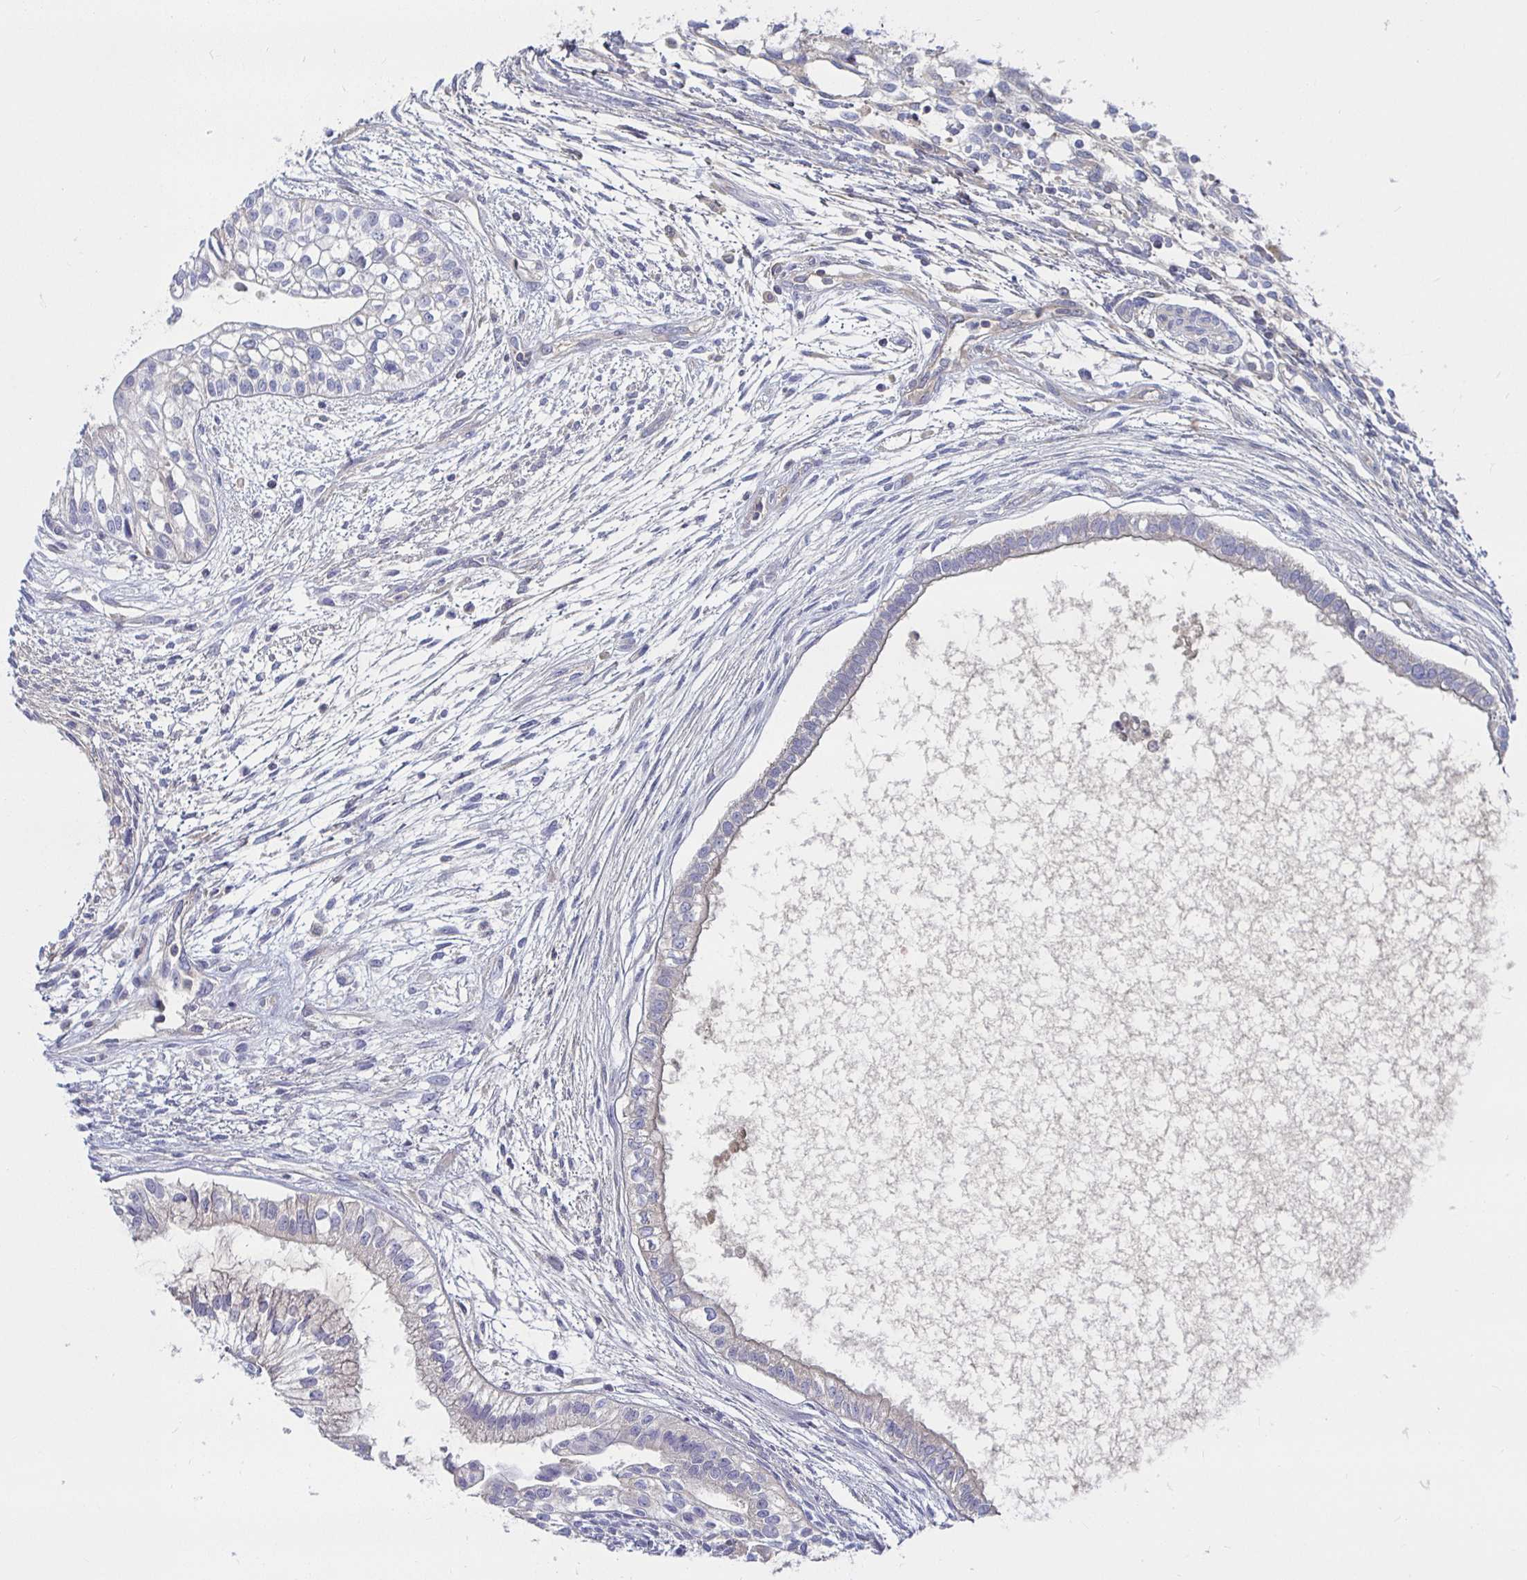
{"staining": {"intensity": "negative", "quantity": "none", "location": "none"}, "tissue": "testis cancer", "cell_type": "Tumor cells", "image_type": "cancer", "snomed": [{"axis": "morphology", "description": "Carcinoma, Embryonal, NOS"}, {"axis": "topography", "description": "Testis"}], "caption": "Immunohistochemistry of embryonal carcinoma (testis) demonstrates no staining in tumor cells.", "gene": "RNF144B", "patient": {"sex": "male", "age": 37}}